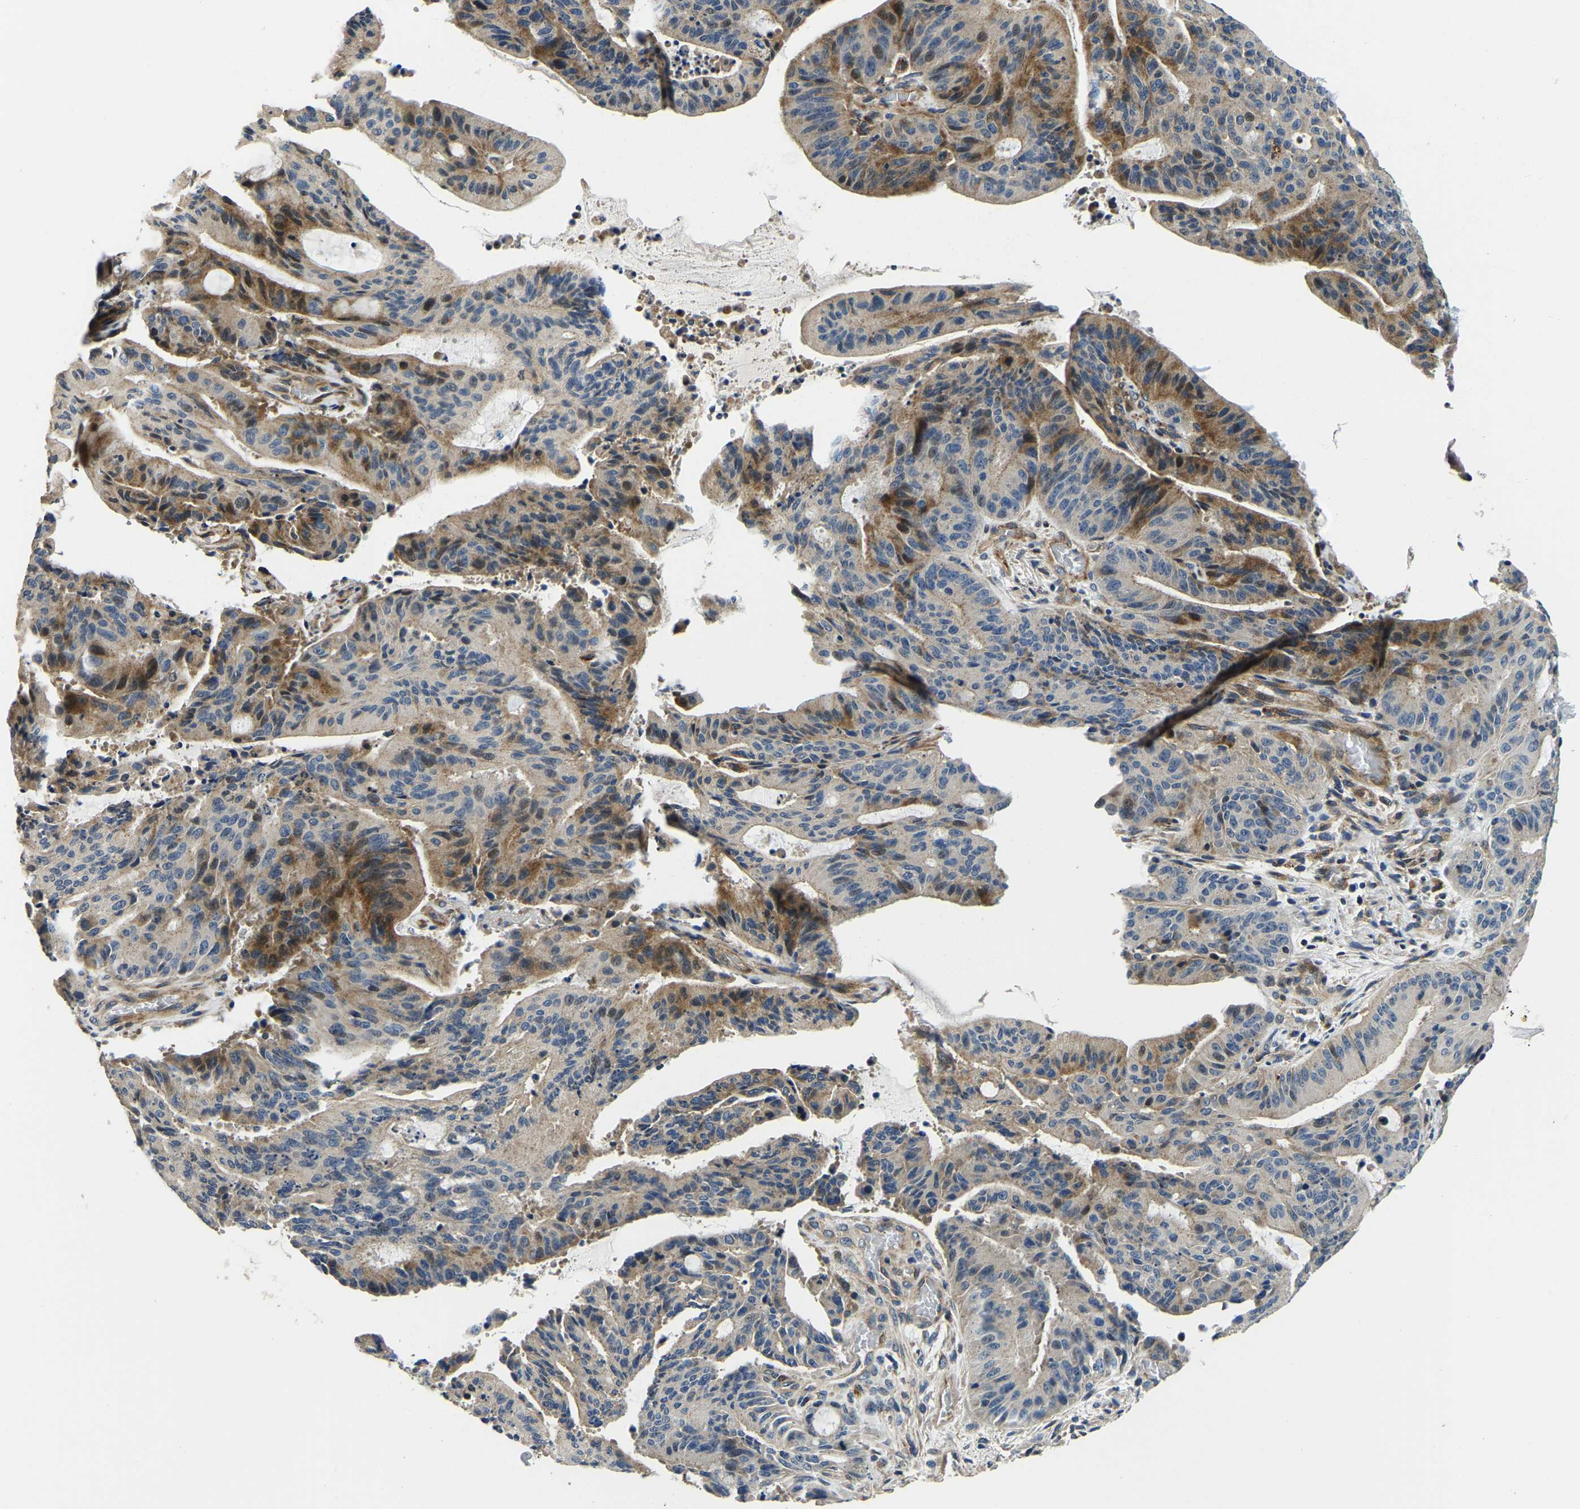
{"staining": {"intensity": "moderate", "quantity": "25%-75%", "location": "cytoplasmic/membranous"}, "tissue": "liver cancer", "cell_type": "Tumor cells", "image_type": "cancer", "snomed": [{"axis": "morphology", "description": "Normal tissue, NOS"}, {"axis": "morphology", "description": "Cholangiocarcinoma"}, {"axis": "topography", "description": "Liver"}, {"axis": "topography", "description": "Peripheral nerve tissue"}], "caption": "Immunohistochemistry micrograph of human liver cholangiocarcinoma stained for a protein (brown), which exhibits medium levels of moderate cytoplasmic/membranous expression in approximately 25%-75% of tumor cells.", "gene": "RNF39", "patient": {"sex": "female", "age": 73}}